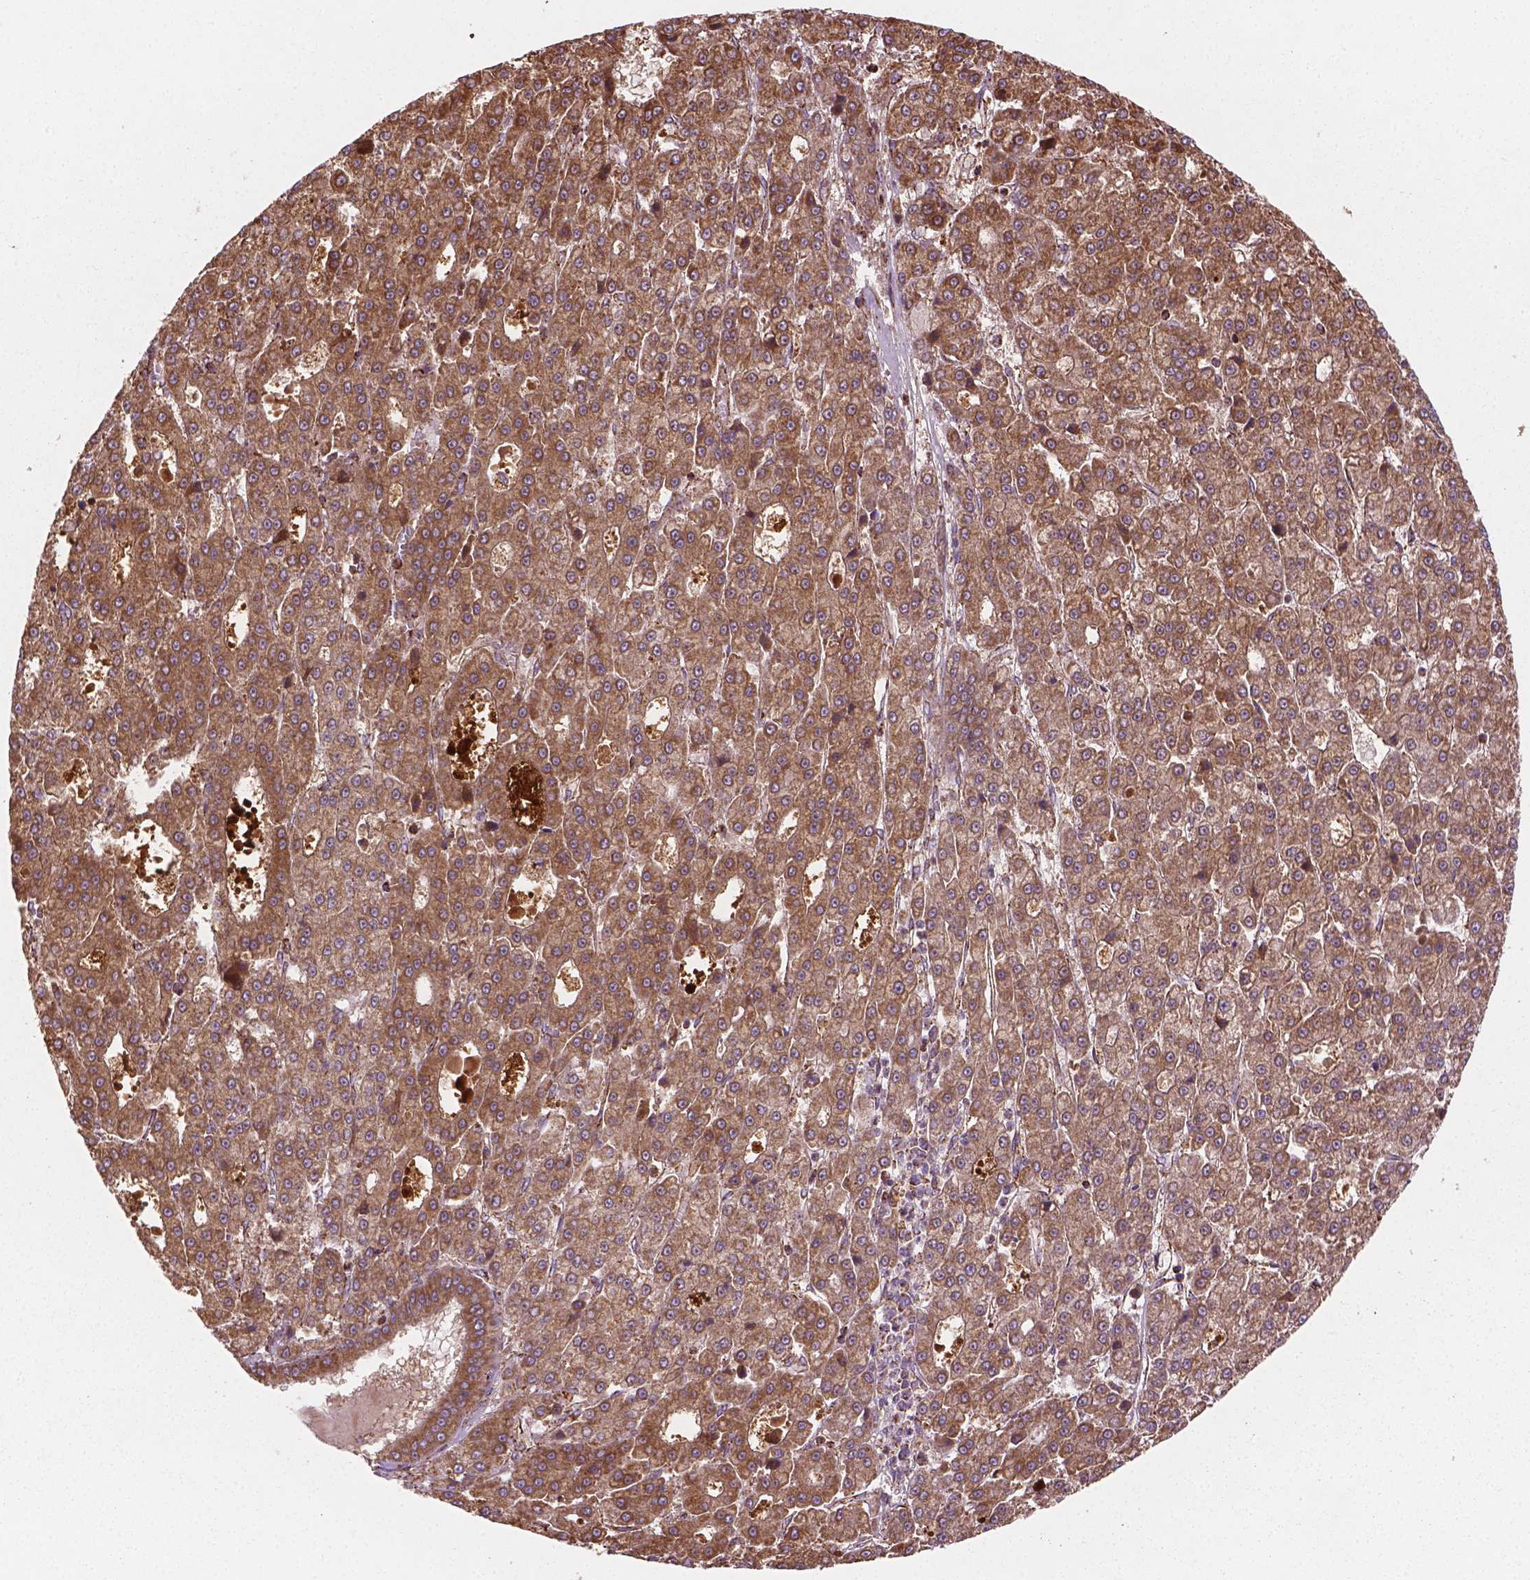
{"staining": {"intensity": "moderate", "quantity": ">75%", "location": "cytoplasmic/membranous"}, "tissue": "liver cancer", "cell_type": "Tumor cells", "image_type": "cancer", "snomed": [{"axis": "morphology", "description": "Carcinoma, Hepatocellular, NOS"}, {"axis": "topography", "description": "Liver"}], "caption": "Brown immunohistochemical staining in liver cancer (hepatocellular carcinoma) exhibits moderate cytoplasmic/membranous staining in approximately >75% of tumor cells.", "gene": "HS3ST3A1", "patient": {"sex": "male", "age": 70}}